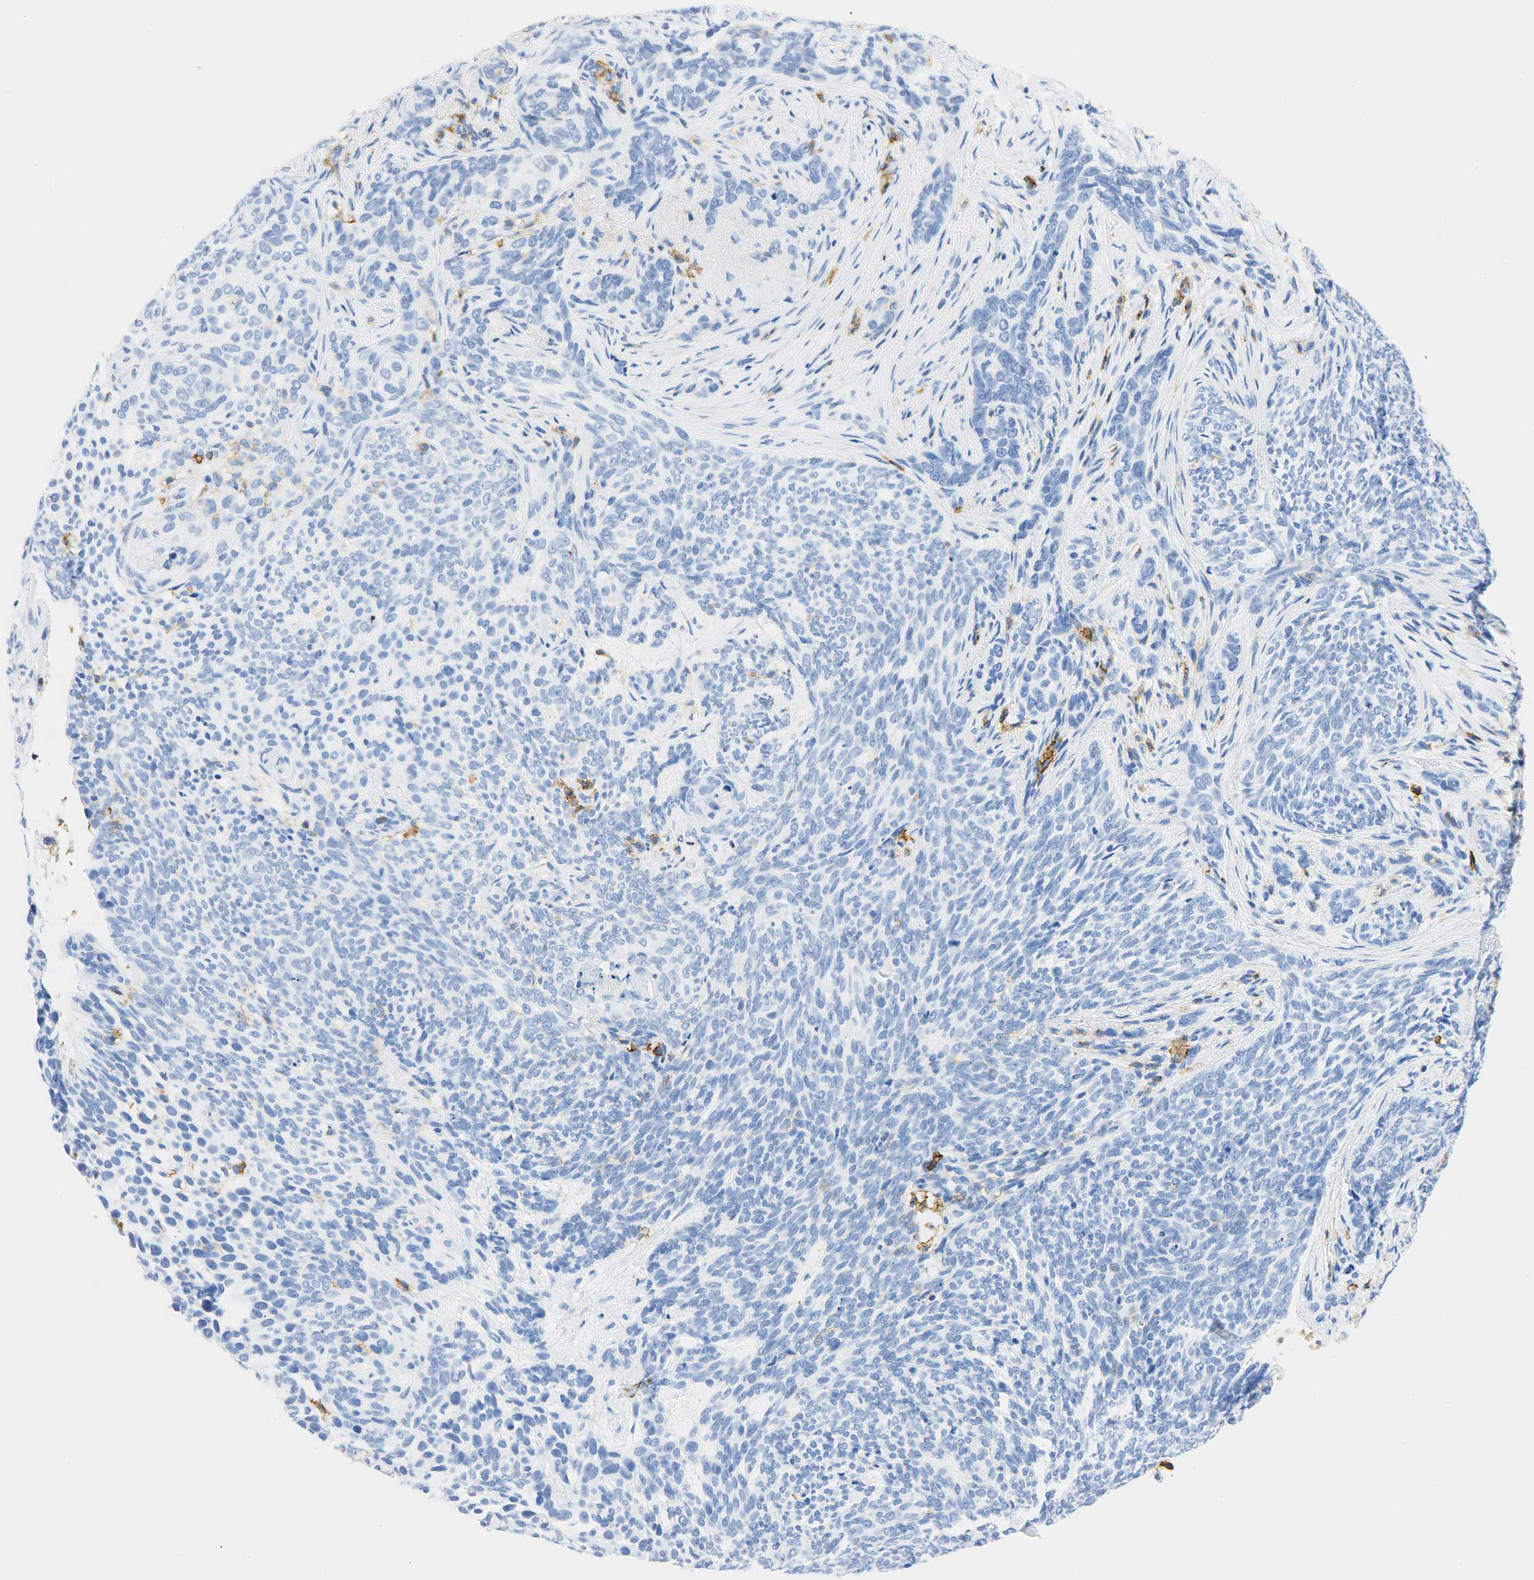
{"staining": {"intensity": "negative", "quantity": "none", "location": "none"}, "tissue": "skin cancer", "cell_type": "Tumor cells", "image_type": "cancer", "snomed": [{"axis": "morphology", "description": "Basal cell carcinoma"}, {"axis": "topography", "description": "Skin"}], "caption": "Tumor cells show no significant positivity in skin cancer.", "gene": "PTPRC", "patient": {"sex": "male", "age": 89}}